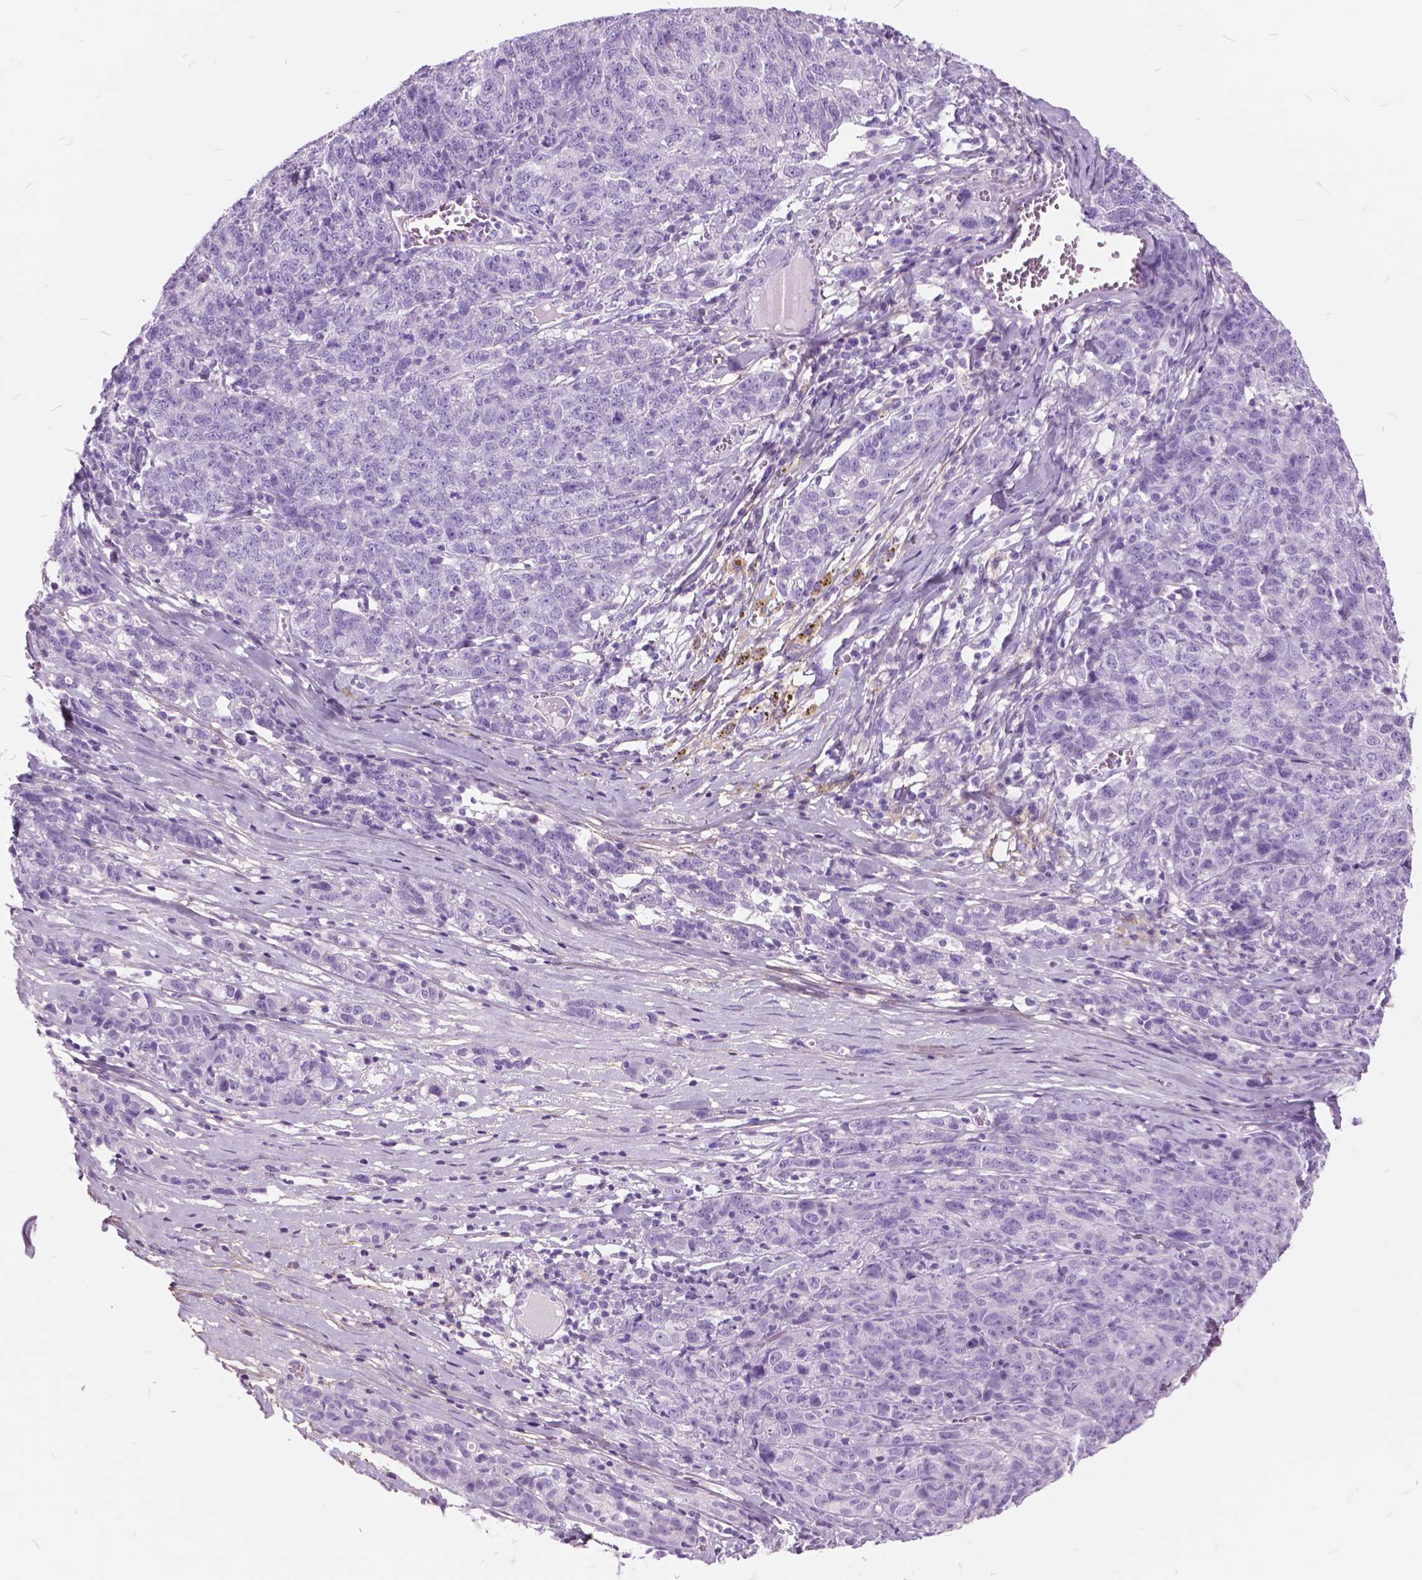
{"staining": {"intensity": "negative", "quantity": "none", "location": "none"}, "tissue": "ovarian cancer", "cell_type": "Tumor cells", "image_type": "cancer", "snomed": [{"axis": "morphology", "description": "Cystadenocarcinoma, serous, NOS"}, {"axis": "topography", "description": "Ovary"}], "caption": "High power microscopy histopathology image of an immunohistochemistry (IHC) histopathology image of ovarian serous cystadenocarcinoma, revealing no significant expression in tumor cells. (Brightfield microscopy of DAB immunohistochemistry at high magnification).", "gene": "GDF9", "patient": {"sex": "female", "age": 71}}